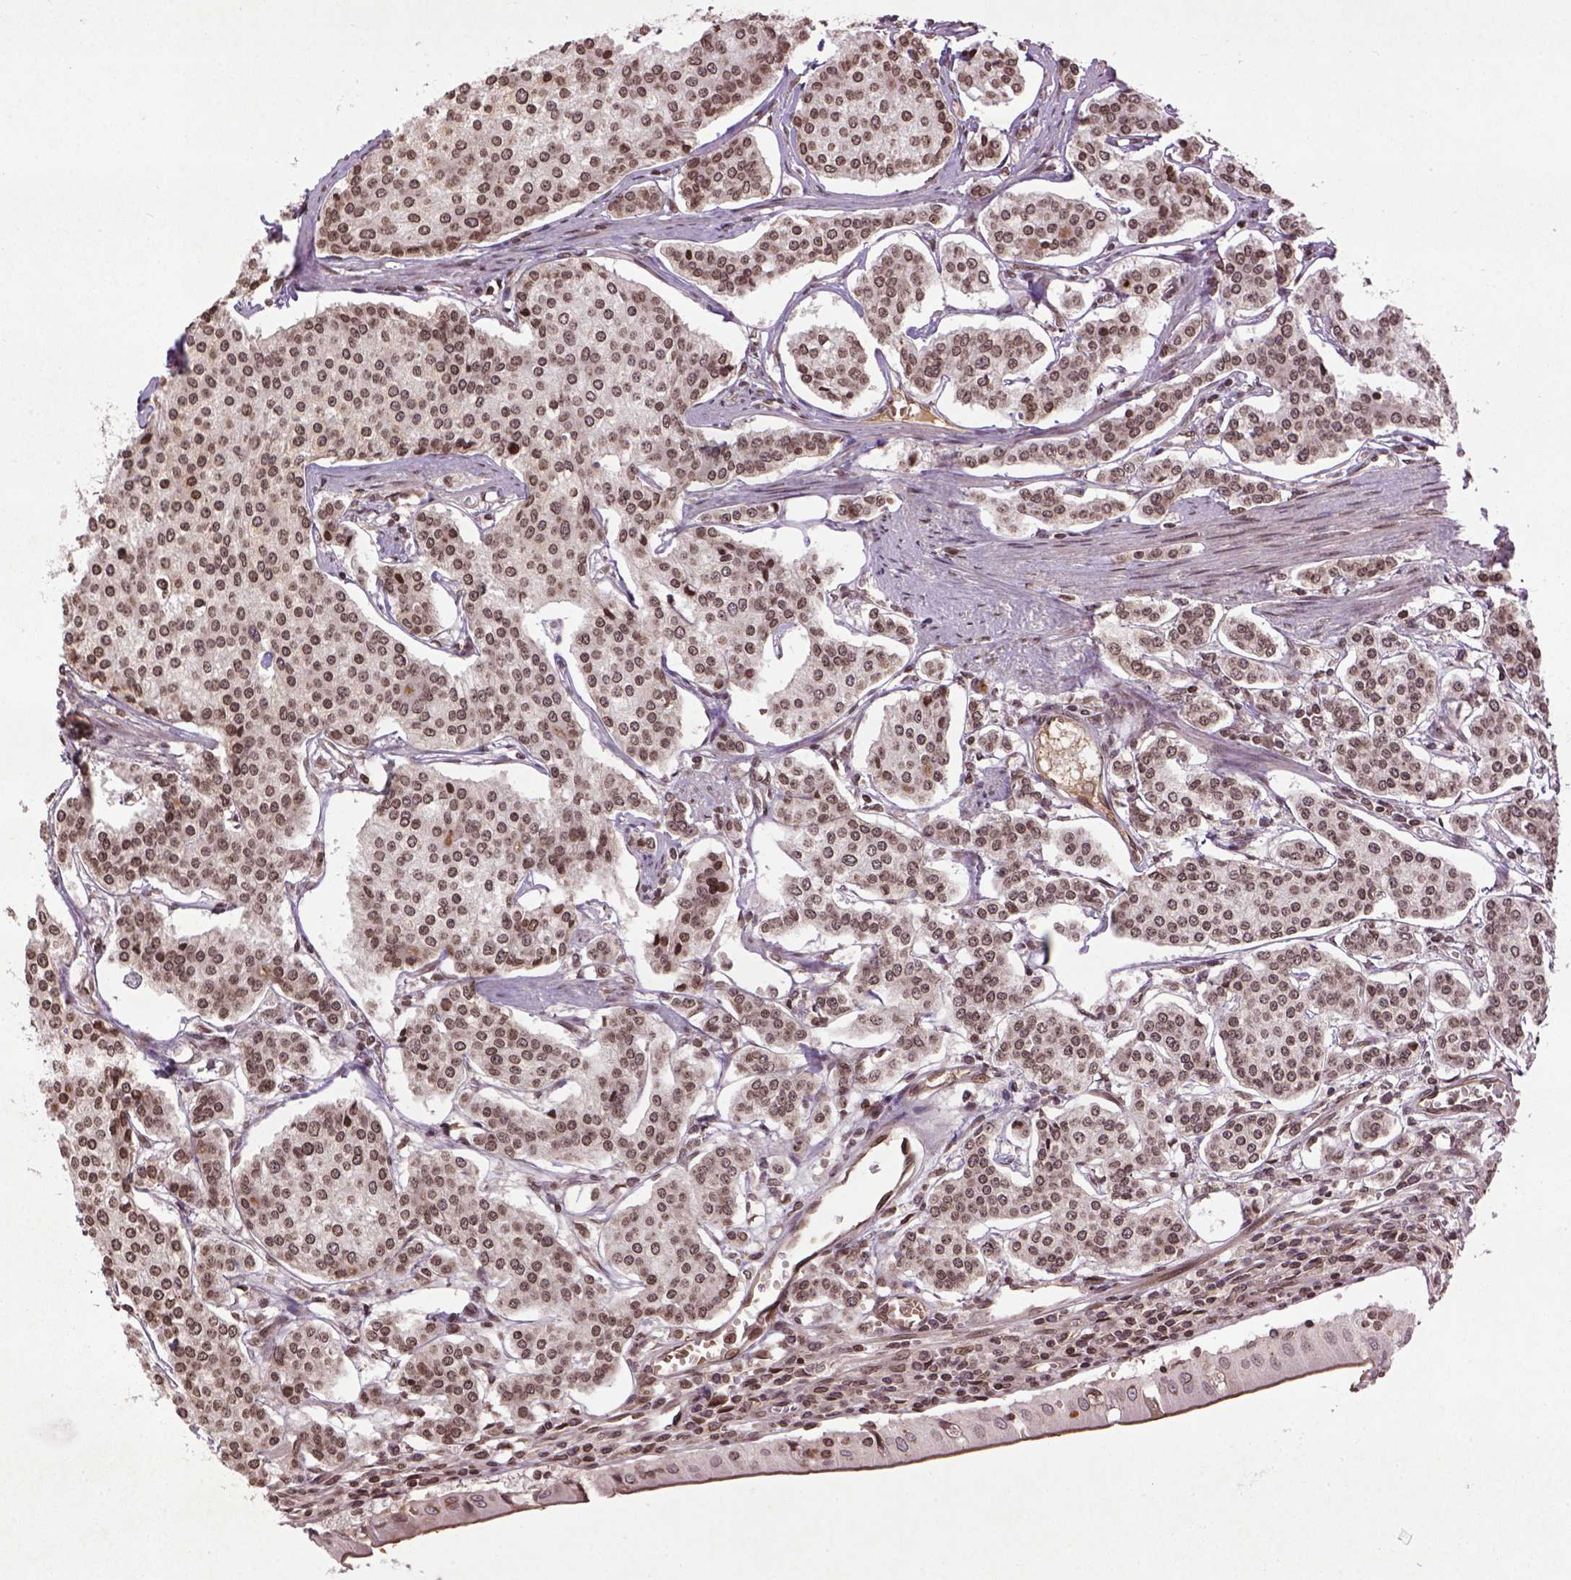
{"staining": {"intensity": "moderate", "quantity": ">75%", "location": "nuclear"}, "tissue": "carcinoid", "cell_type": "Tumor cells", "image_type": "cancer", "snomed": [{"axis": "morphology", "description": "Carcinoid, malignant, NOS"}, {"axis": "topography", "description": "Small intestine"}], "caption": "Moderate nuclear expression is seen in about >75% of tumor cells in carcinoid (malignant).", "gene": "BANF1", "patient": {"sex": "female", "age": 65}}